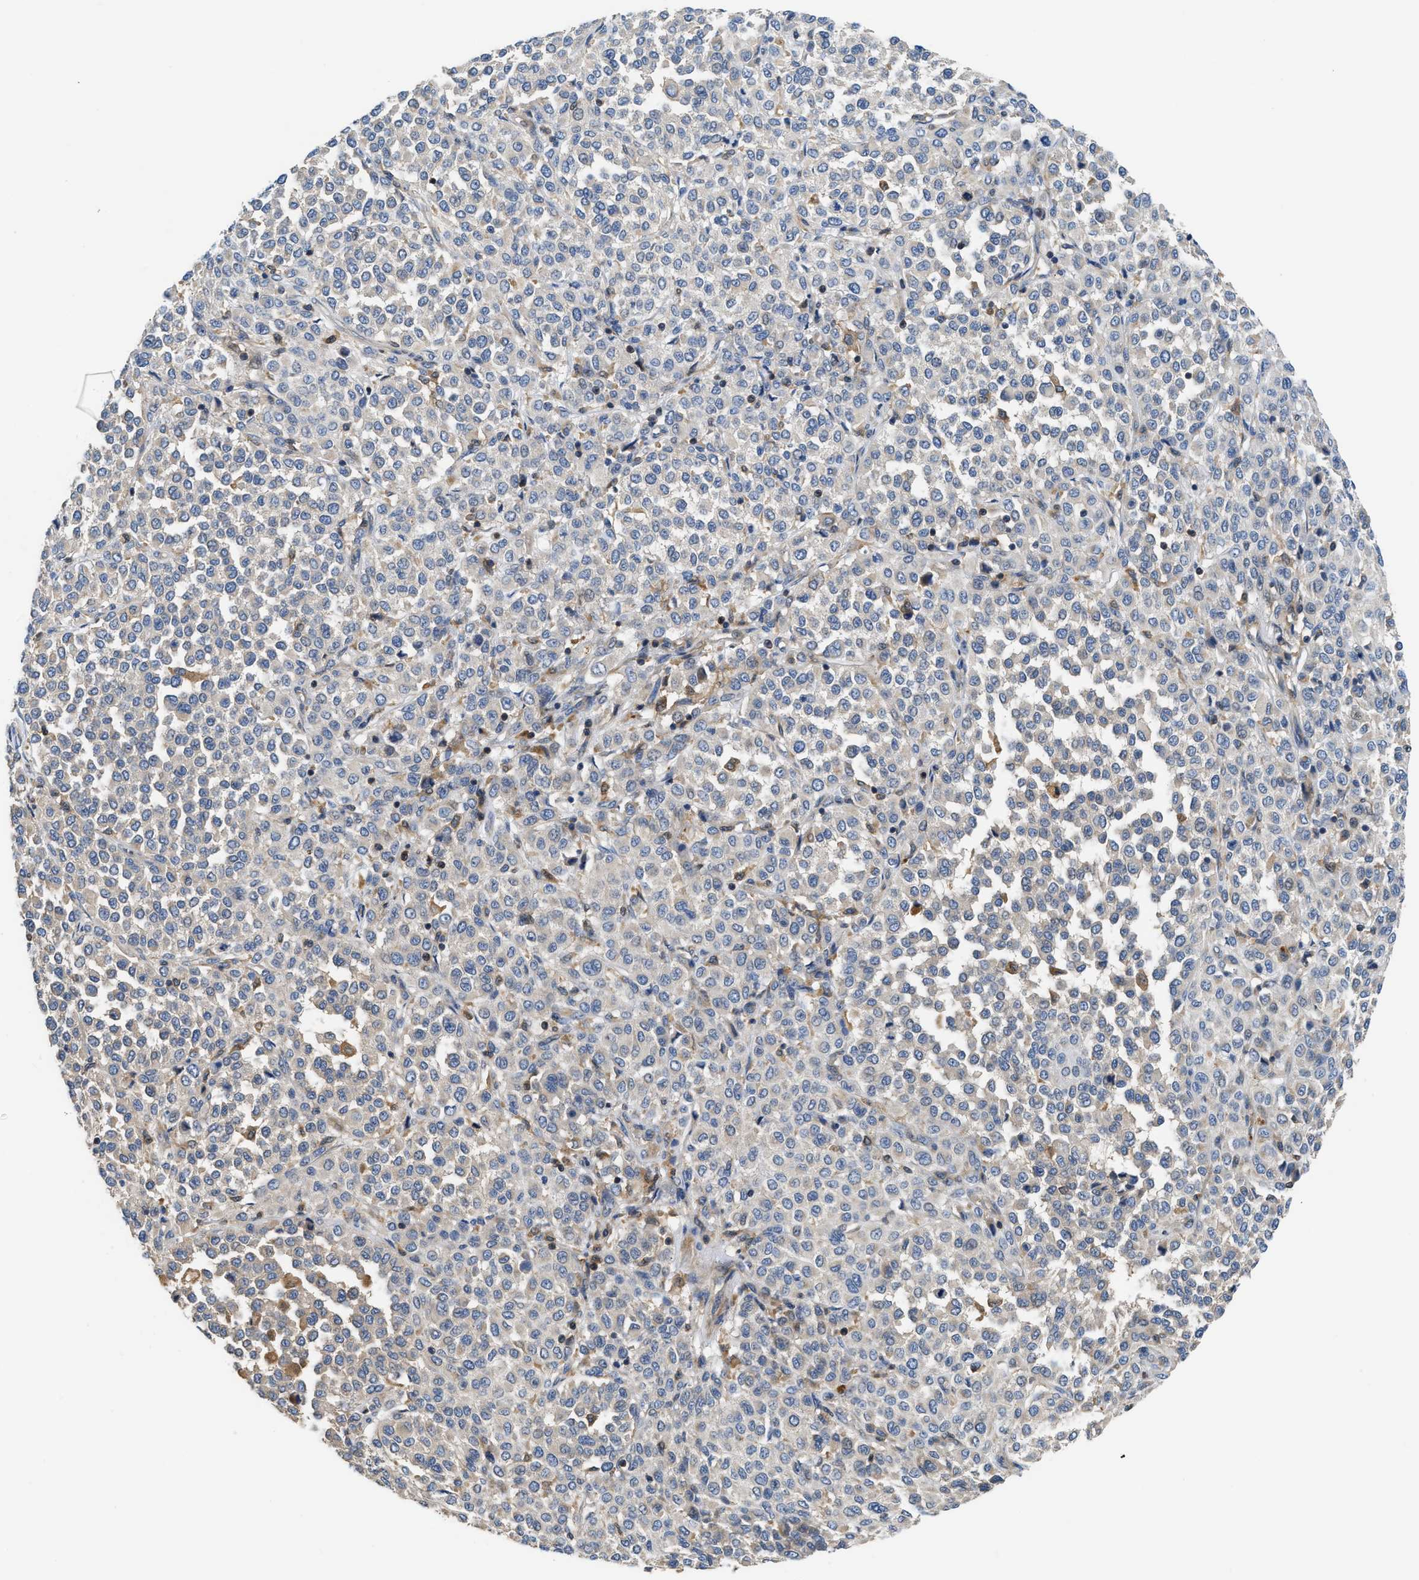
{"staining": {"intensity": "negative", "quantity": "none", "location": "none"}, "tissue": "melanoma", "cell_type": "Tumor cells", "image_type": "cancer", "snomed": [{"axis": "morphology", "description": "Malignant melanoma, Metastatic site"}, {"axis": "topography", "description": "Pancreas"}], "caption": "Malignant melanoma (metastatic site) was stained to show a protein in brown. There is no significant staining in tumor cells.", "gene": "OSTF1", "patient": {"sex": "female", "age": 30}}